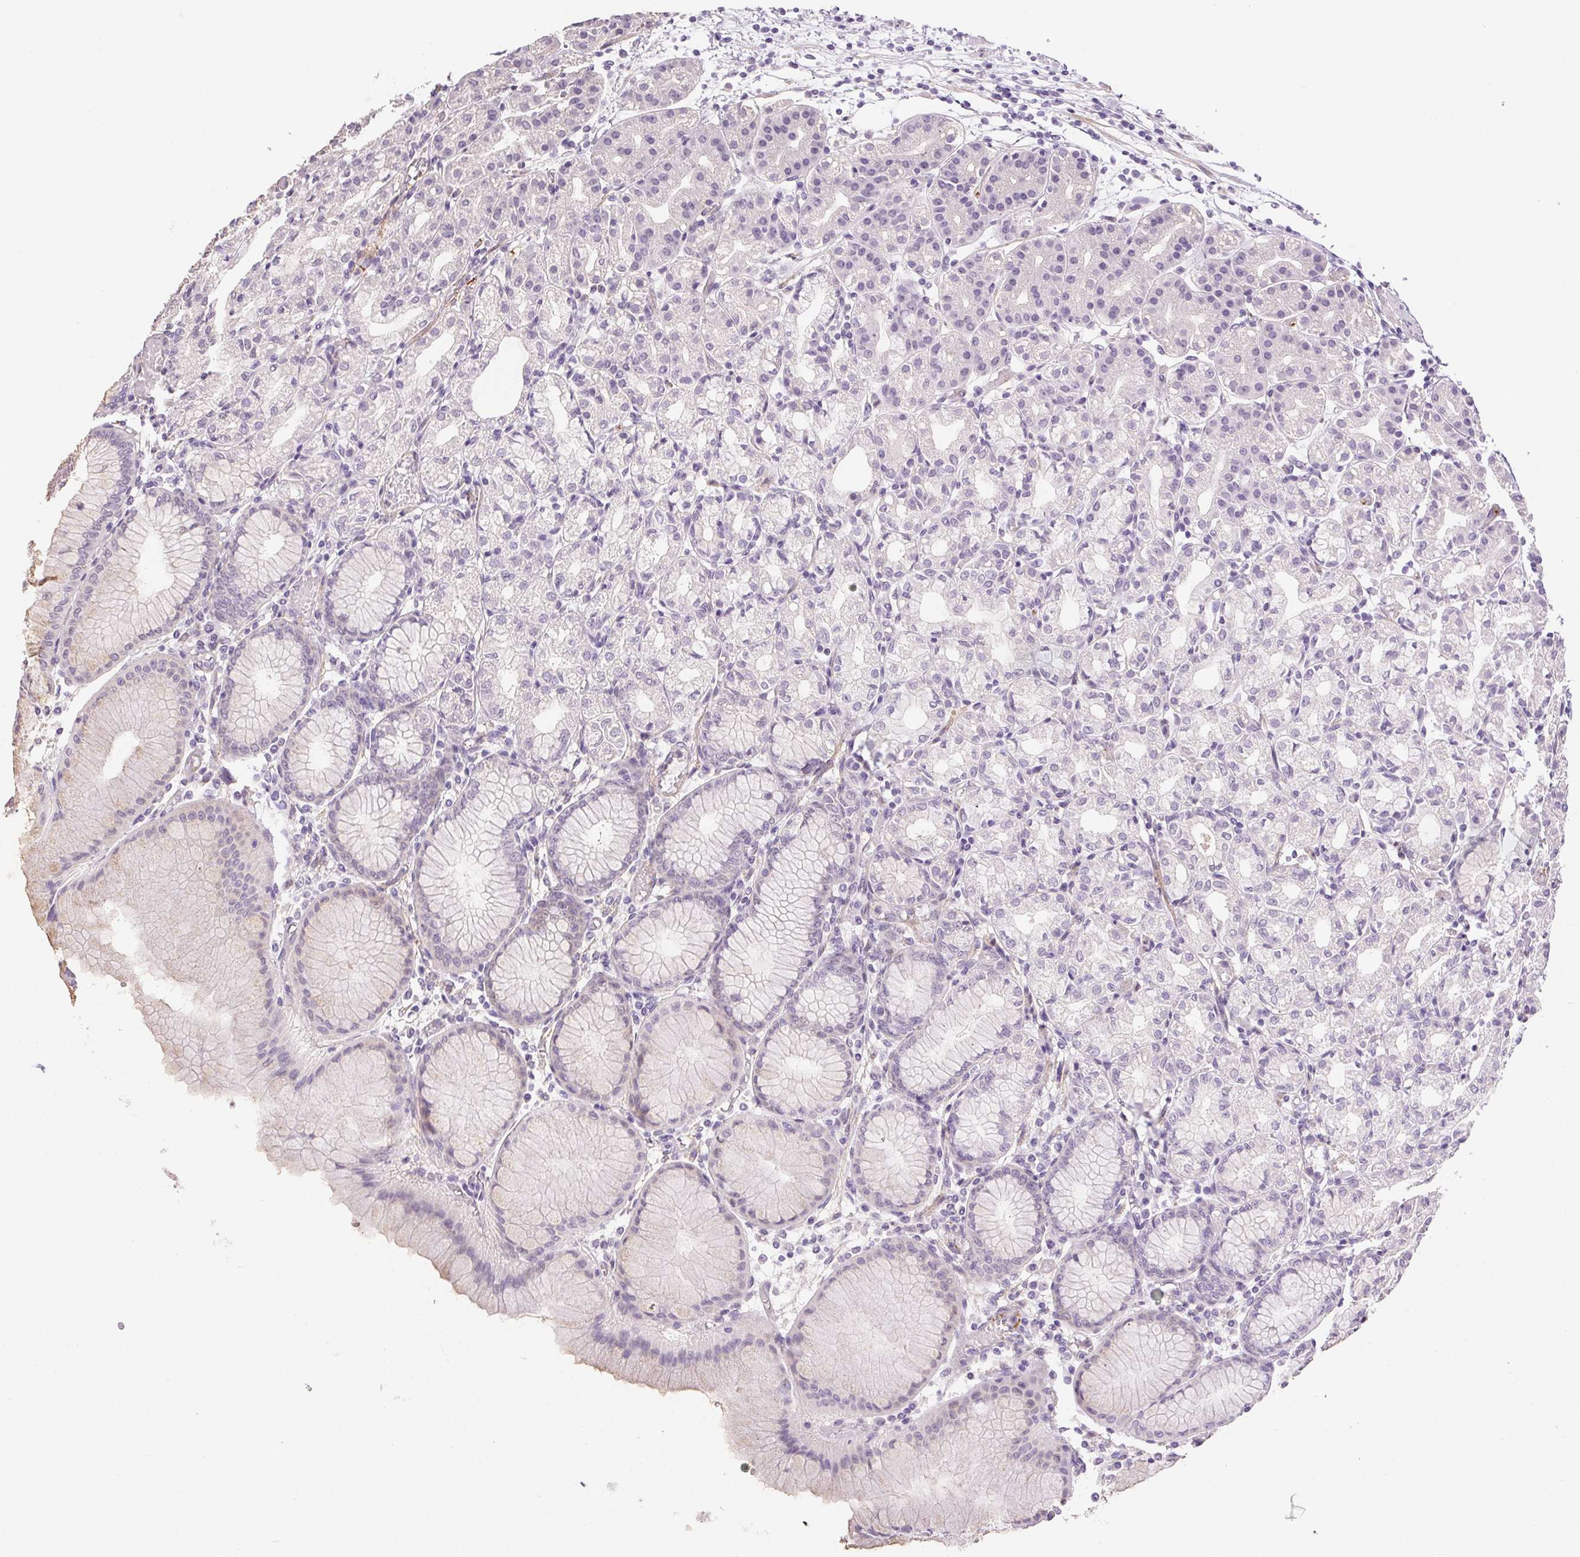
{"staining": {"intensity": "negative", "quantity": "none", "location": "none"}, "tissue": "stomach", "cell_type": "Glandular cells", "image_type": "normal", "snomed": [{"axis": "morphology", "description": "Normal tissue, NOS"}, {"axis": "topography", "description": "Stomach"}], "caption": "Stomach was stained to show a protein in brown. There is no significant expression in glandular cells. The staining is performed using DAB (3,3'-diaminobenzidine) brown chromogen with nuclei counter-stained in using hematoxylin.", "gene": "PRL", "patient": {"sex": "female", "age": 57}}